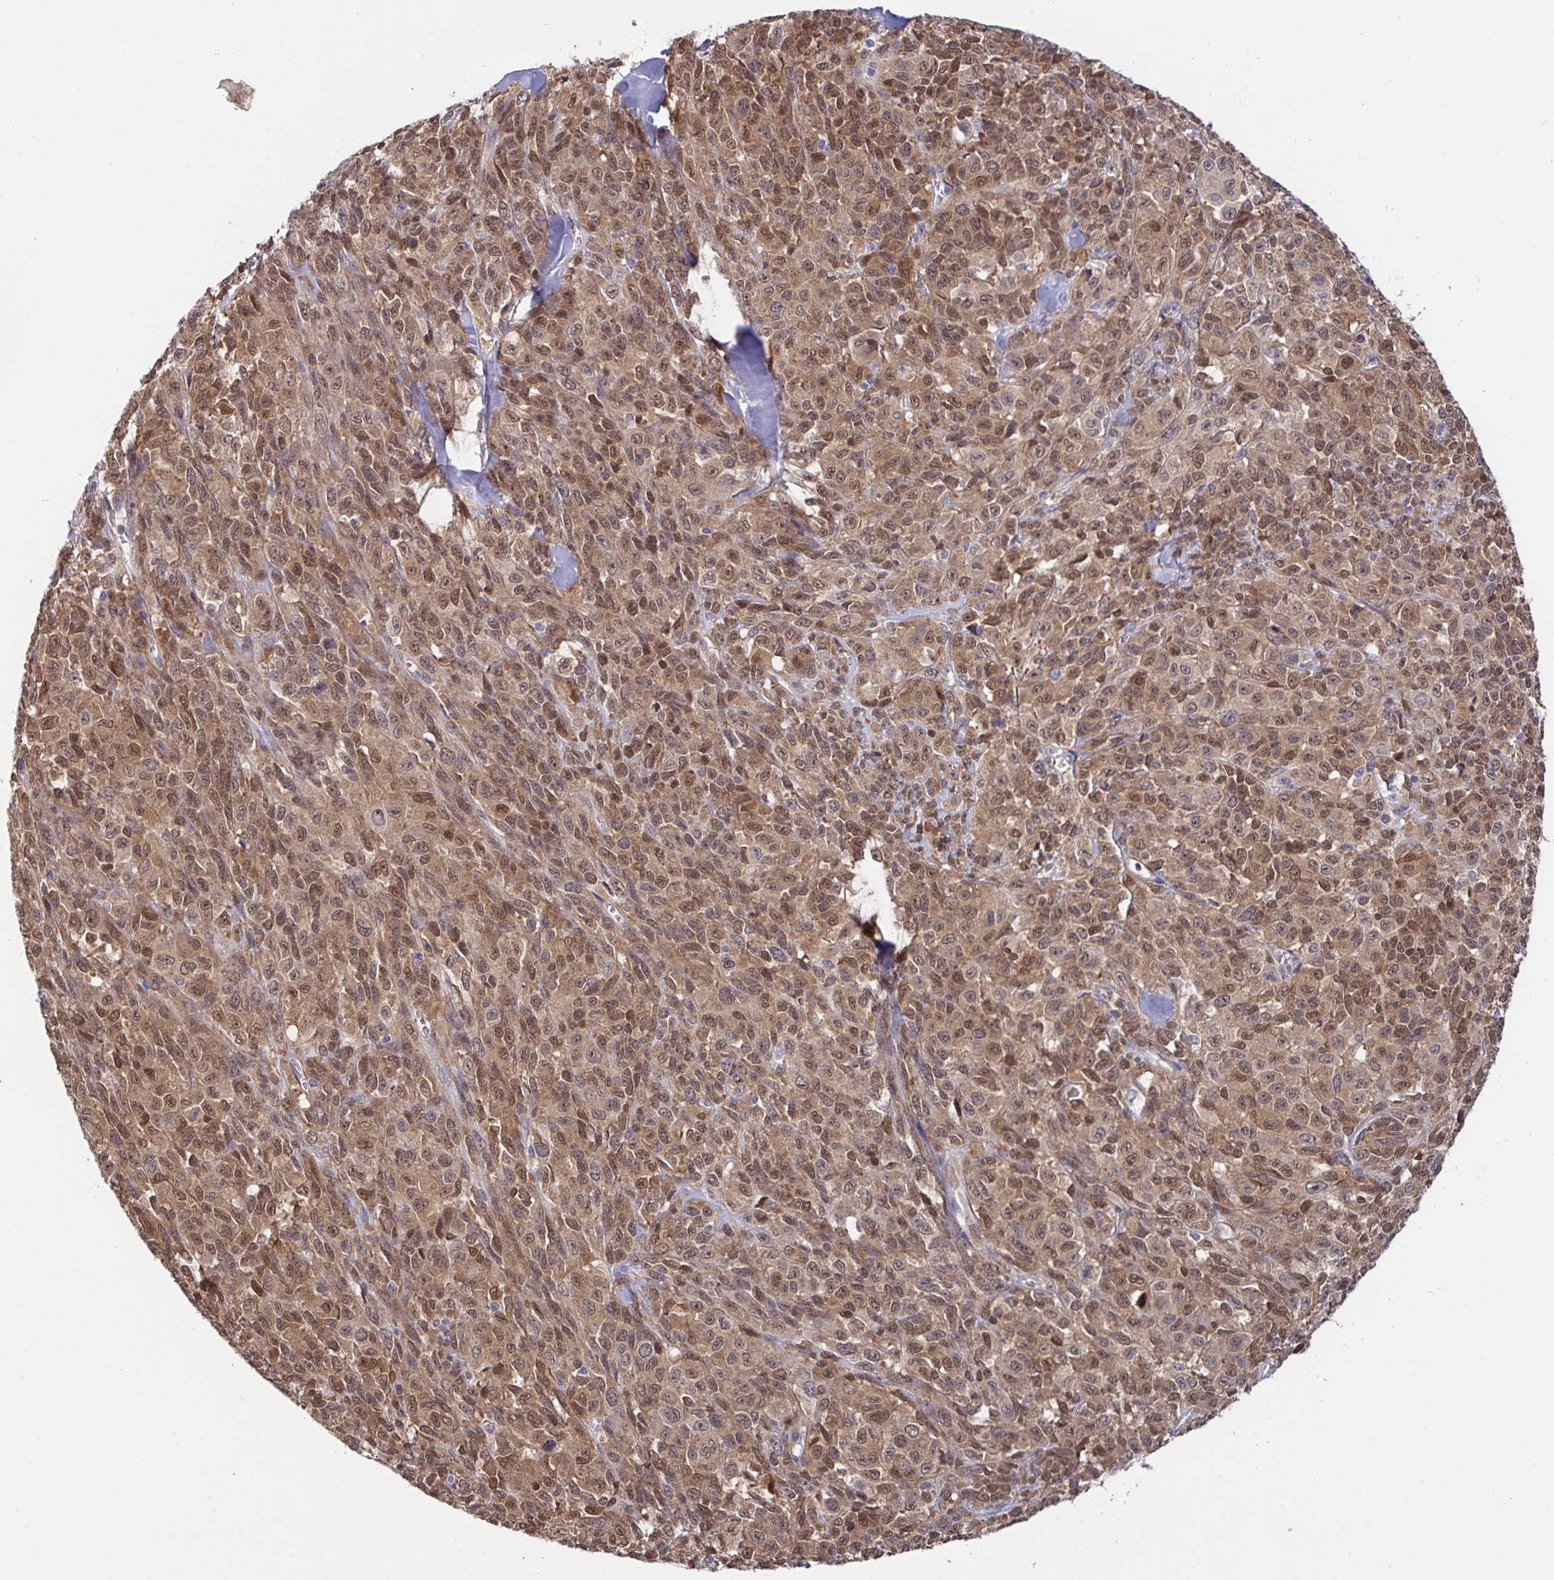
{"staining": {"intensity": "moderate", "quantity": ">75%", "location": "cytoplasmic/membranous,nuclear"}, "tissue": "melanoma", "cell_type": "Tumor cells", "image_type": "cancer", "snomed": [{"axis": "morphology", "description": "Malignant melanoma, NOS"}, {"axis": "topography", "description": "Skin"}], "caption": "An image showing moderate cytoplasmic/membranous and nuclear staining in approximately >75% of tumor cells in malignant melanoma, as visualized by brown immunohistochemical staining.", "gene": "L3HYPDH", "patient": {"sex": "female", "age": 66}}